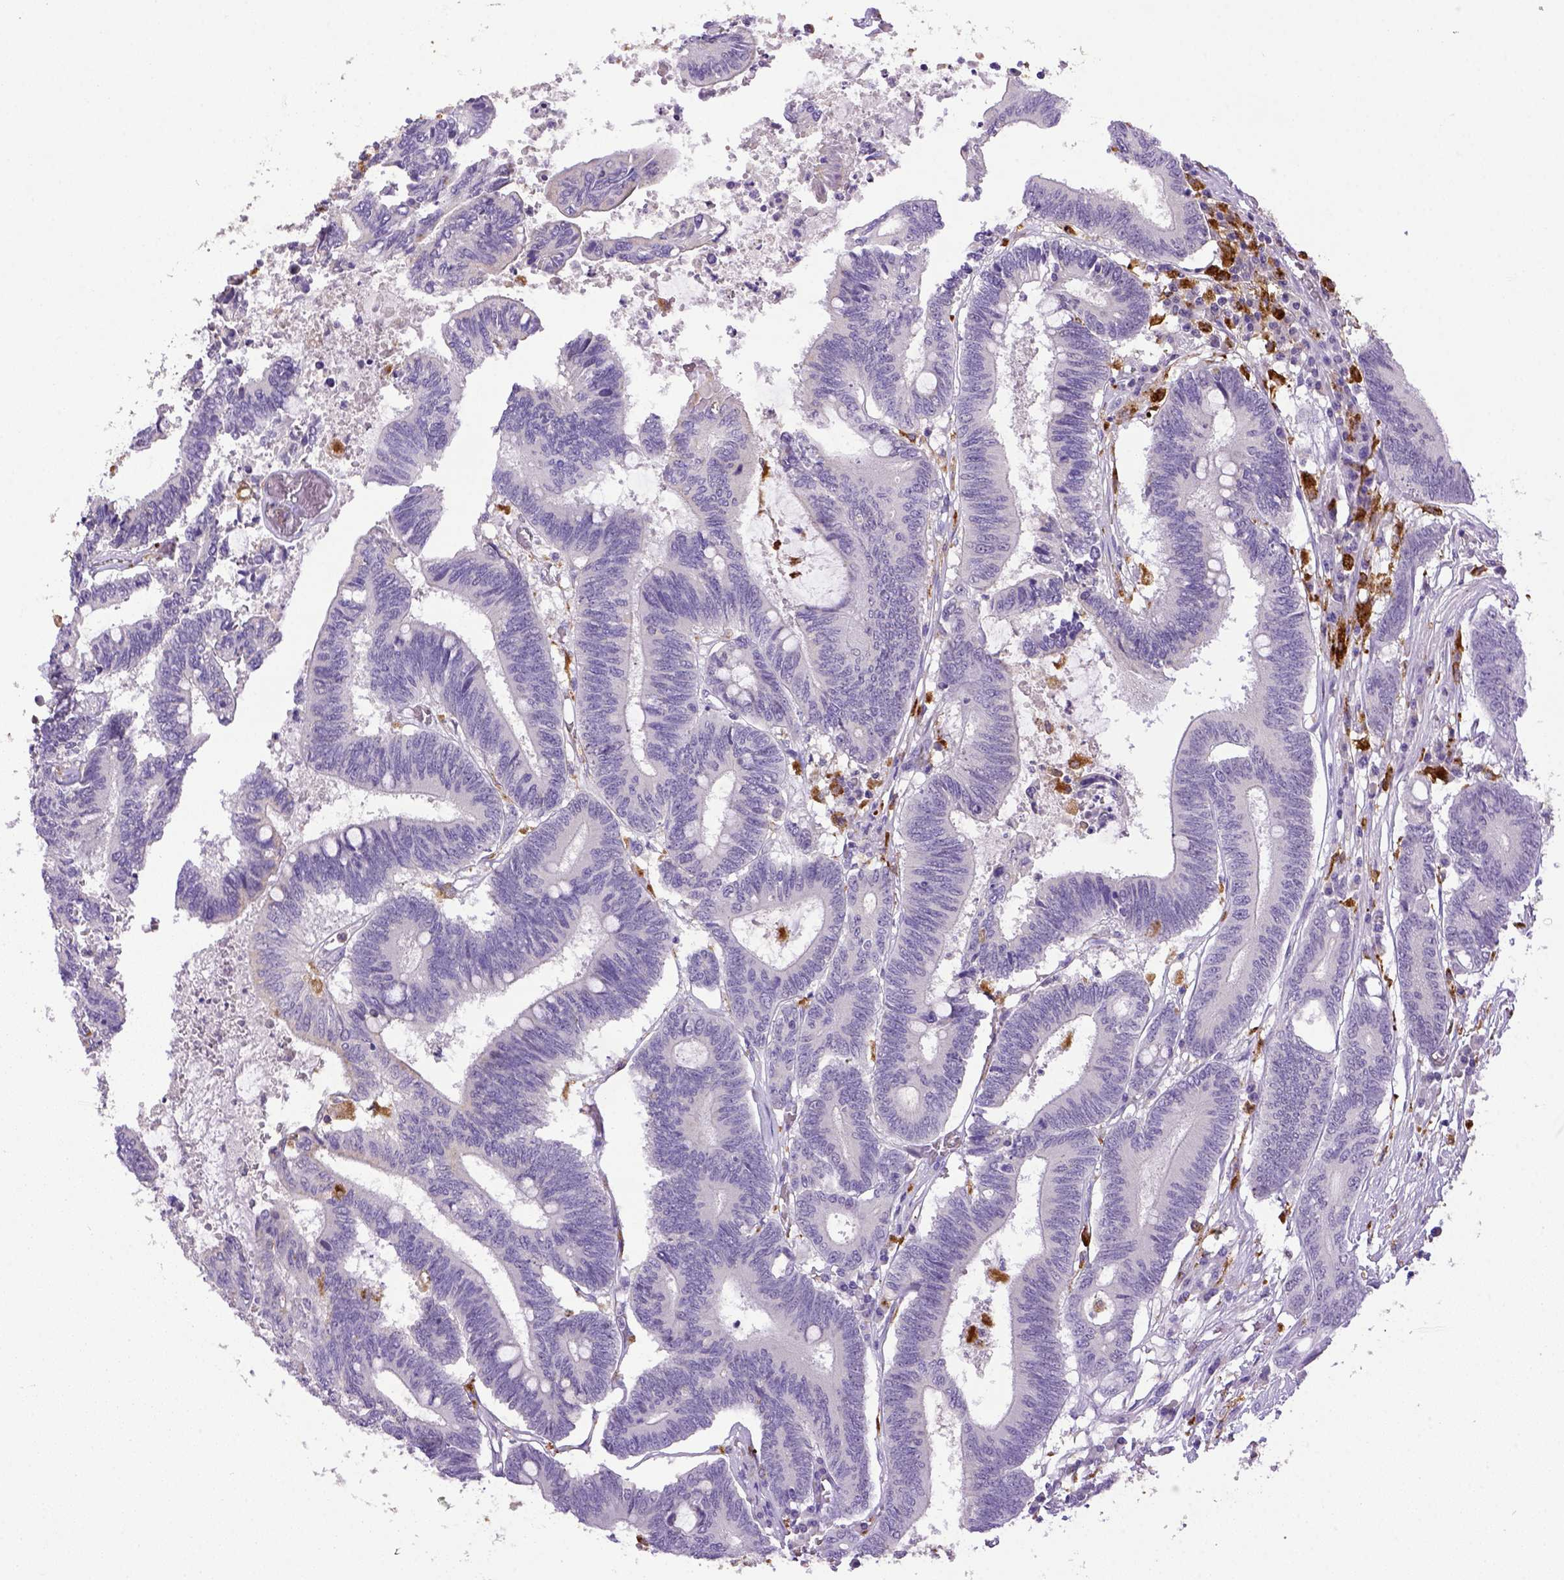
{"staining": {"intensity": "negative", "quantity": "none", "location": "none"}, "tissue": "colorectal cancer", "cell_type": "Tumor cells", "image_type": "cancer", "snomed": [{"axis": "morphology", "description": "Adenocarcinoma, NOS"}, {"axis": "topography", "description": "Rectum"}], "caption": "A photomicrograph of colorectal adenocarcinoma stained for a protein displays no brown staining in tumor cells.", "gene": "CD68", "patient": {"sex": "male", "age": 54}}